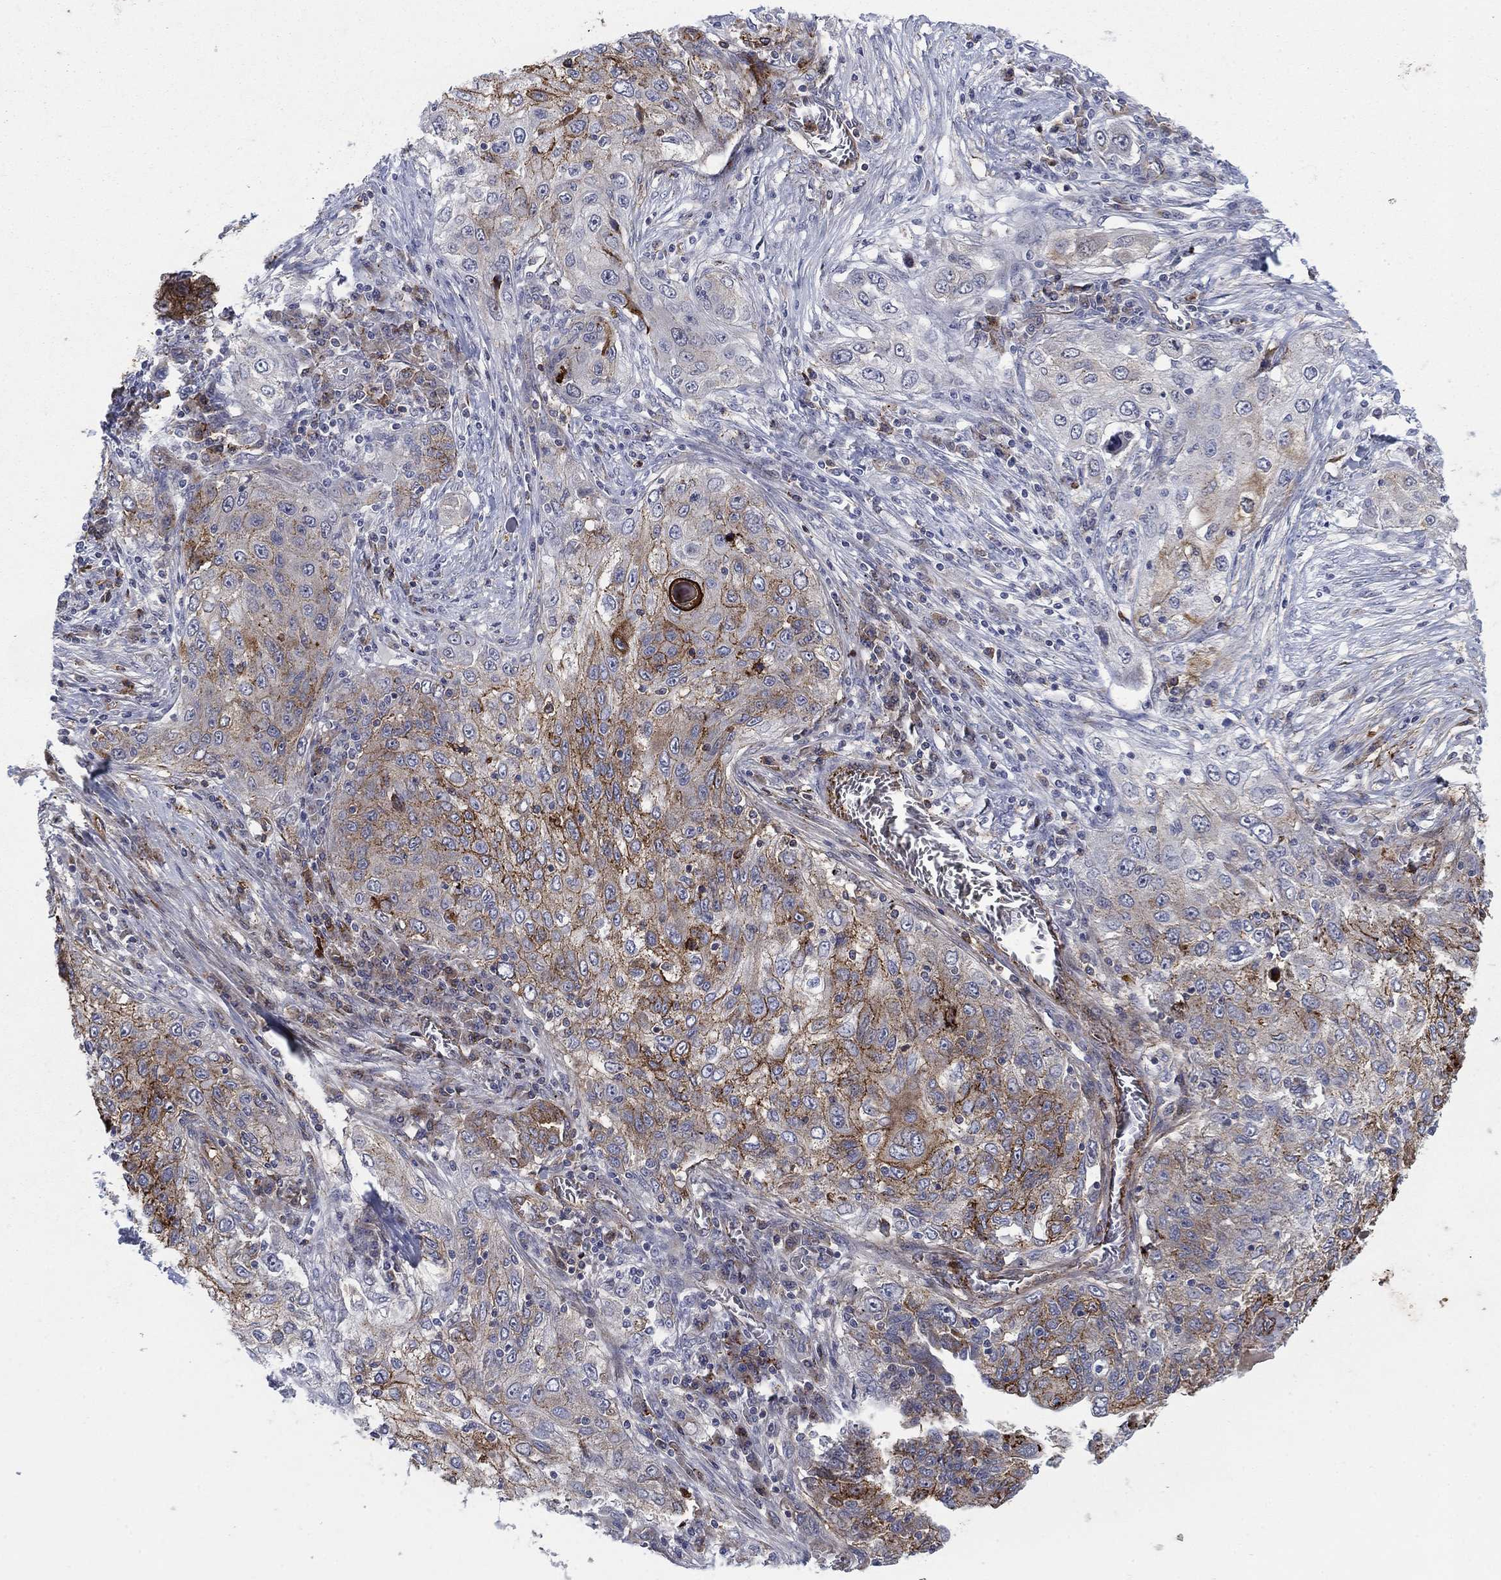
{"staining": {"intensity": "strong", "quantity": "25%-75%", "location": "cytoplasmic/membranous"}, "tissue": "lung cancer", "cell_type": "Tumor cells", "image_type": "cancer", "snomed": [{"axis": "morphology", "description": "Squamous cell carcinoma, NOS"}, {"axis": "topography", "description": "Lung"}], "caption": "High-power microscopy captured an IHC histopathology image of lung squamous cell carcinoma, revealing strong cytoplasmic/membranous positivity in approximately 25%-75% of tumor cells. The staining is performed using DAB brown chromogen to label protein expression. The nuclei are counter-stained blue using hematoxylin.", "gene": "SDC1", "patient": {"sex": "female", "age": 69}}